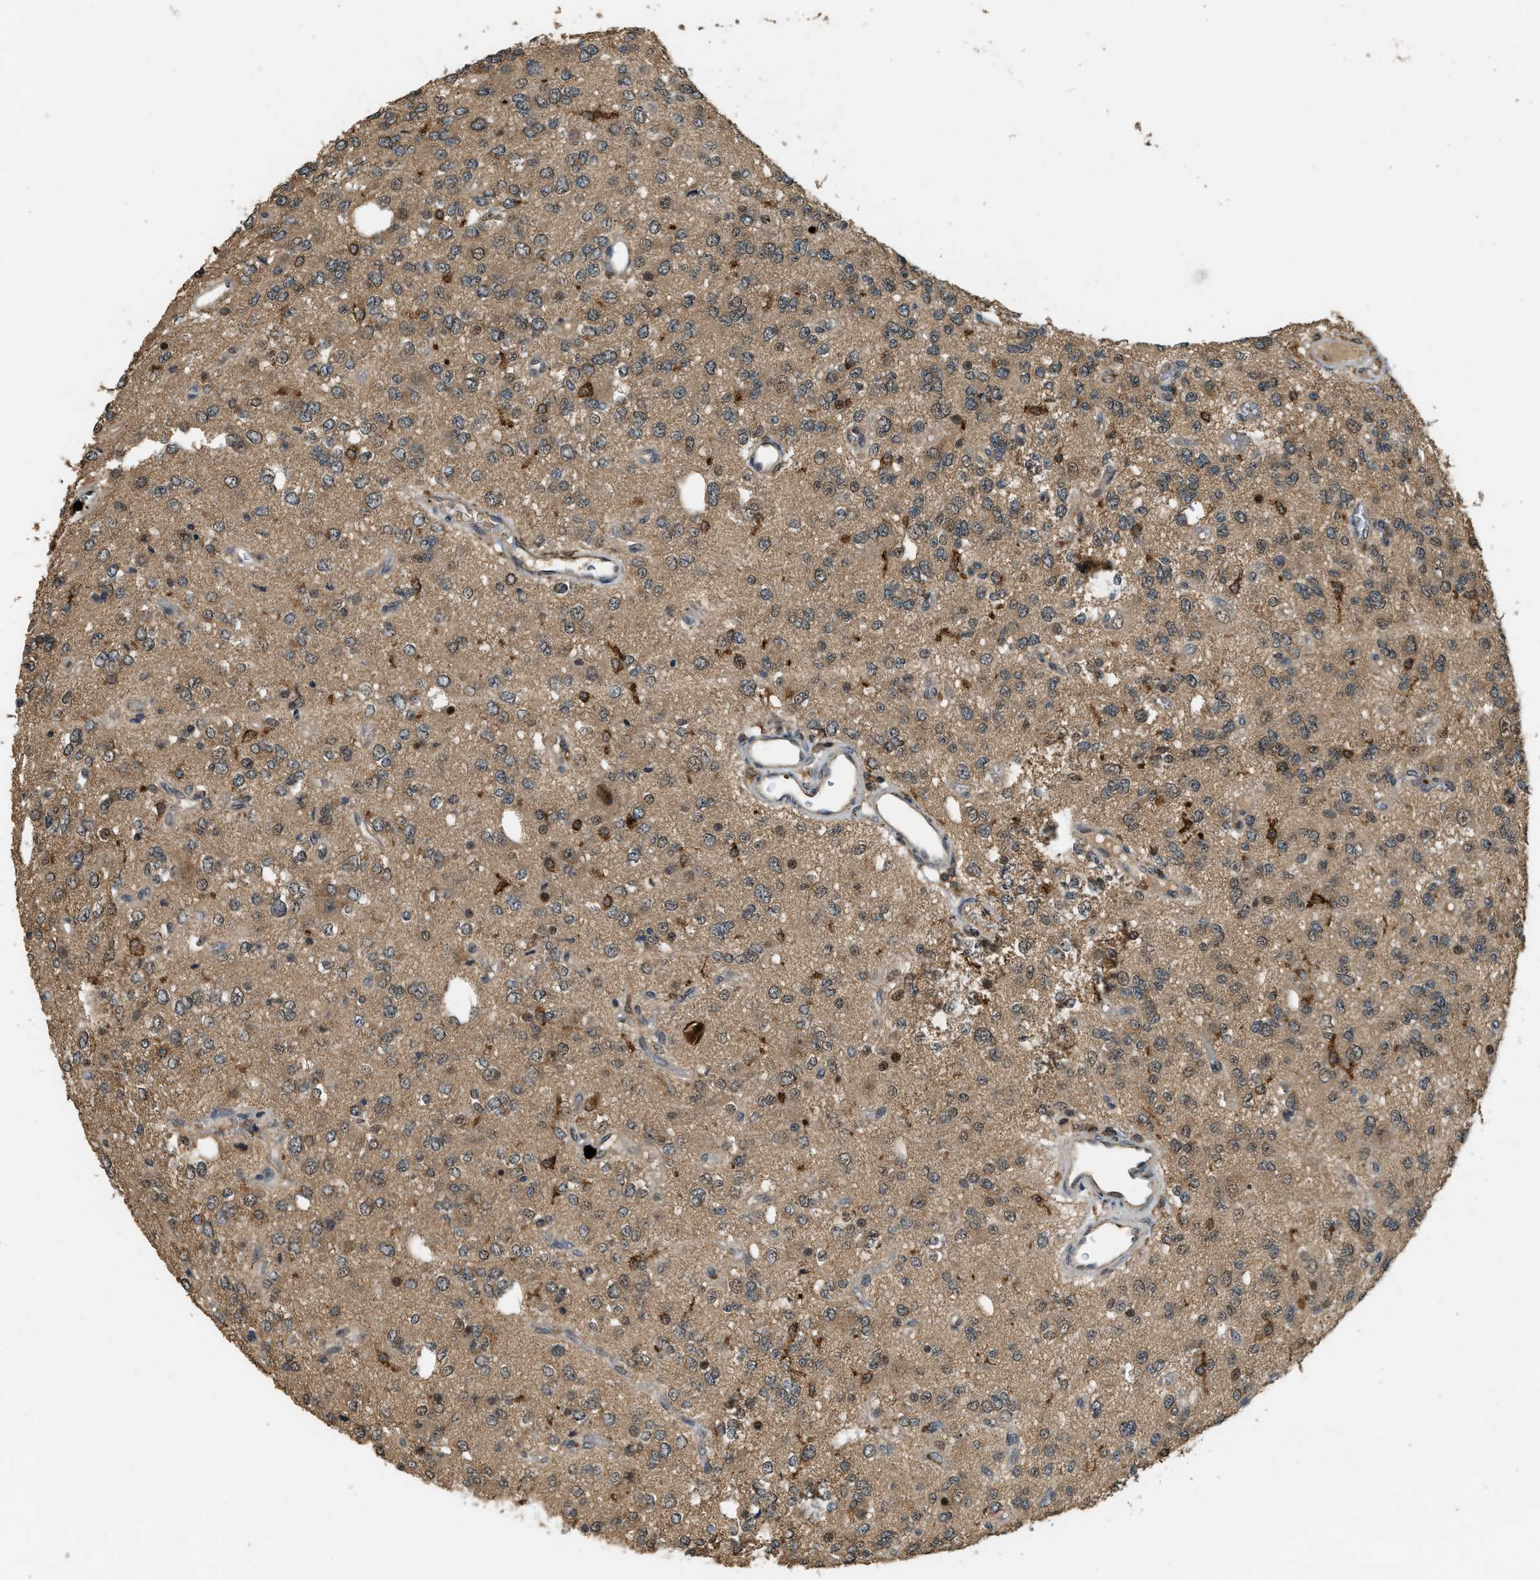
{"staining": {"intensity": "moderate", "quantity": ">75%", "location": "cytoplasmic/membranous"}, "tissue": "glioma", "cell_type": "Tumor cells", "image_type": "cancer", "snomed": [{"axis": "morphology", "description": "Glioma, malignant, Low grade"}, {"axis": "topography", "description": "Brain"}], "caption": "Tumor cells exhibit moderate cytoplasmic/membranous staining in about >75% of cells in glioma. (brown staining indicates protein expression, while blue staining denotes nuclei).", "gene": "RNF141", "patient": {"sex": "male", "age": 38}}